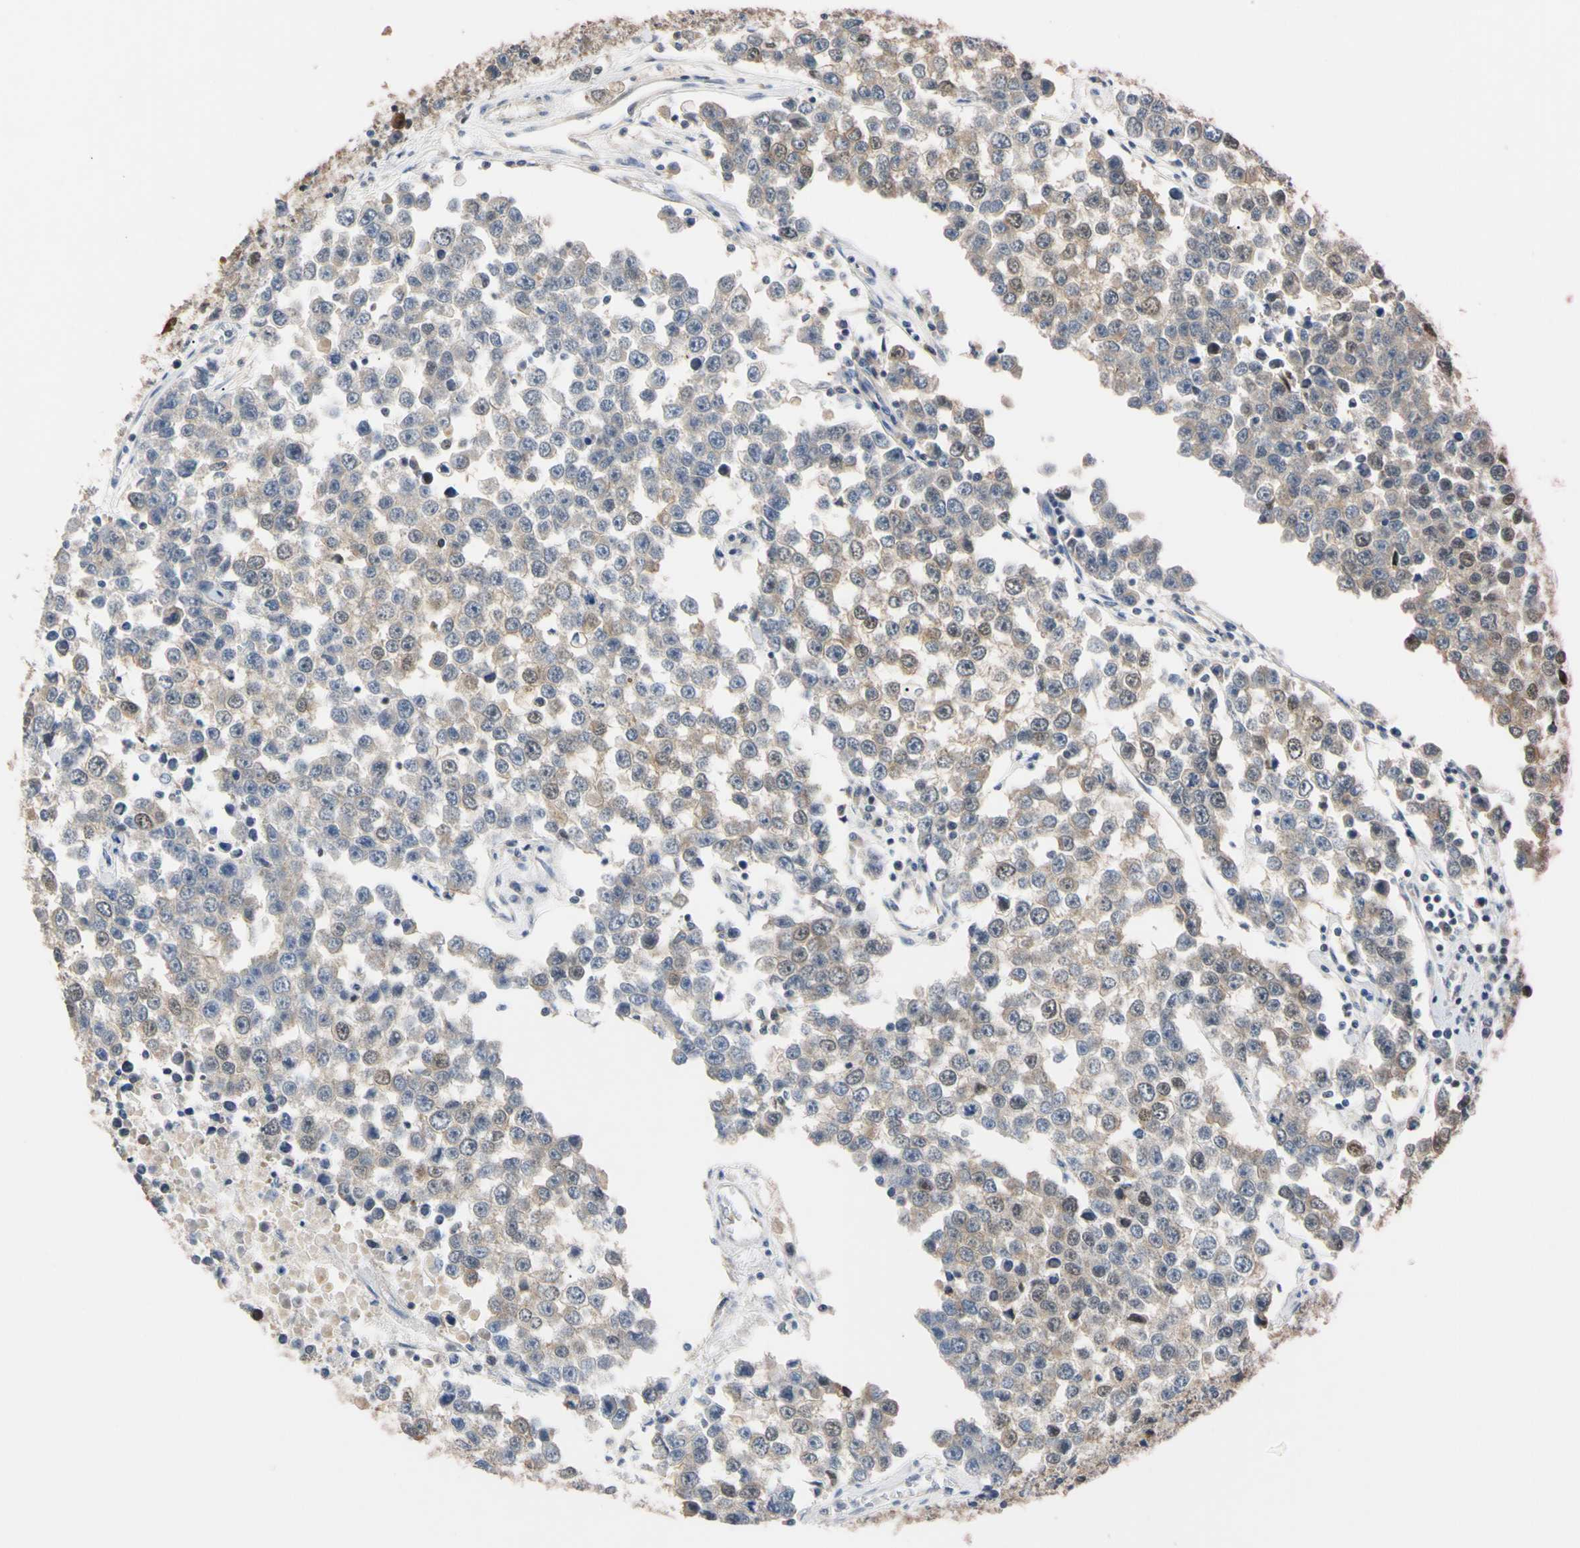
{"staining": {"intensity": "weak", "quantity": "25%-75%", "location": "cytoplasmic/membranous,nuclear"}, "tissue": "testis cancer", "cell_type": "Tumor cells", "image_type": "cancer", "snomed": [{"axis": "morphology", "description": "Seminoma, NOS"}, {"axis": "morphology", "description": "Carcinoma, Embryonal, NOS"}, {"axis": "topography", "description": "Testis"}], "caption": "This is an image of immunohistochemistry (IHC) staining of embryonal carcinoma (testis), which shows weak staining in the cytoplasmic/membranous and nuclear of tumor cells.", "gene": "RARS1", "patient": {"sex": "male", "age": 52}}